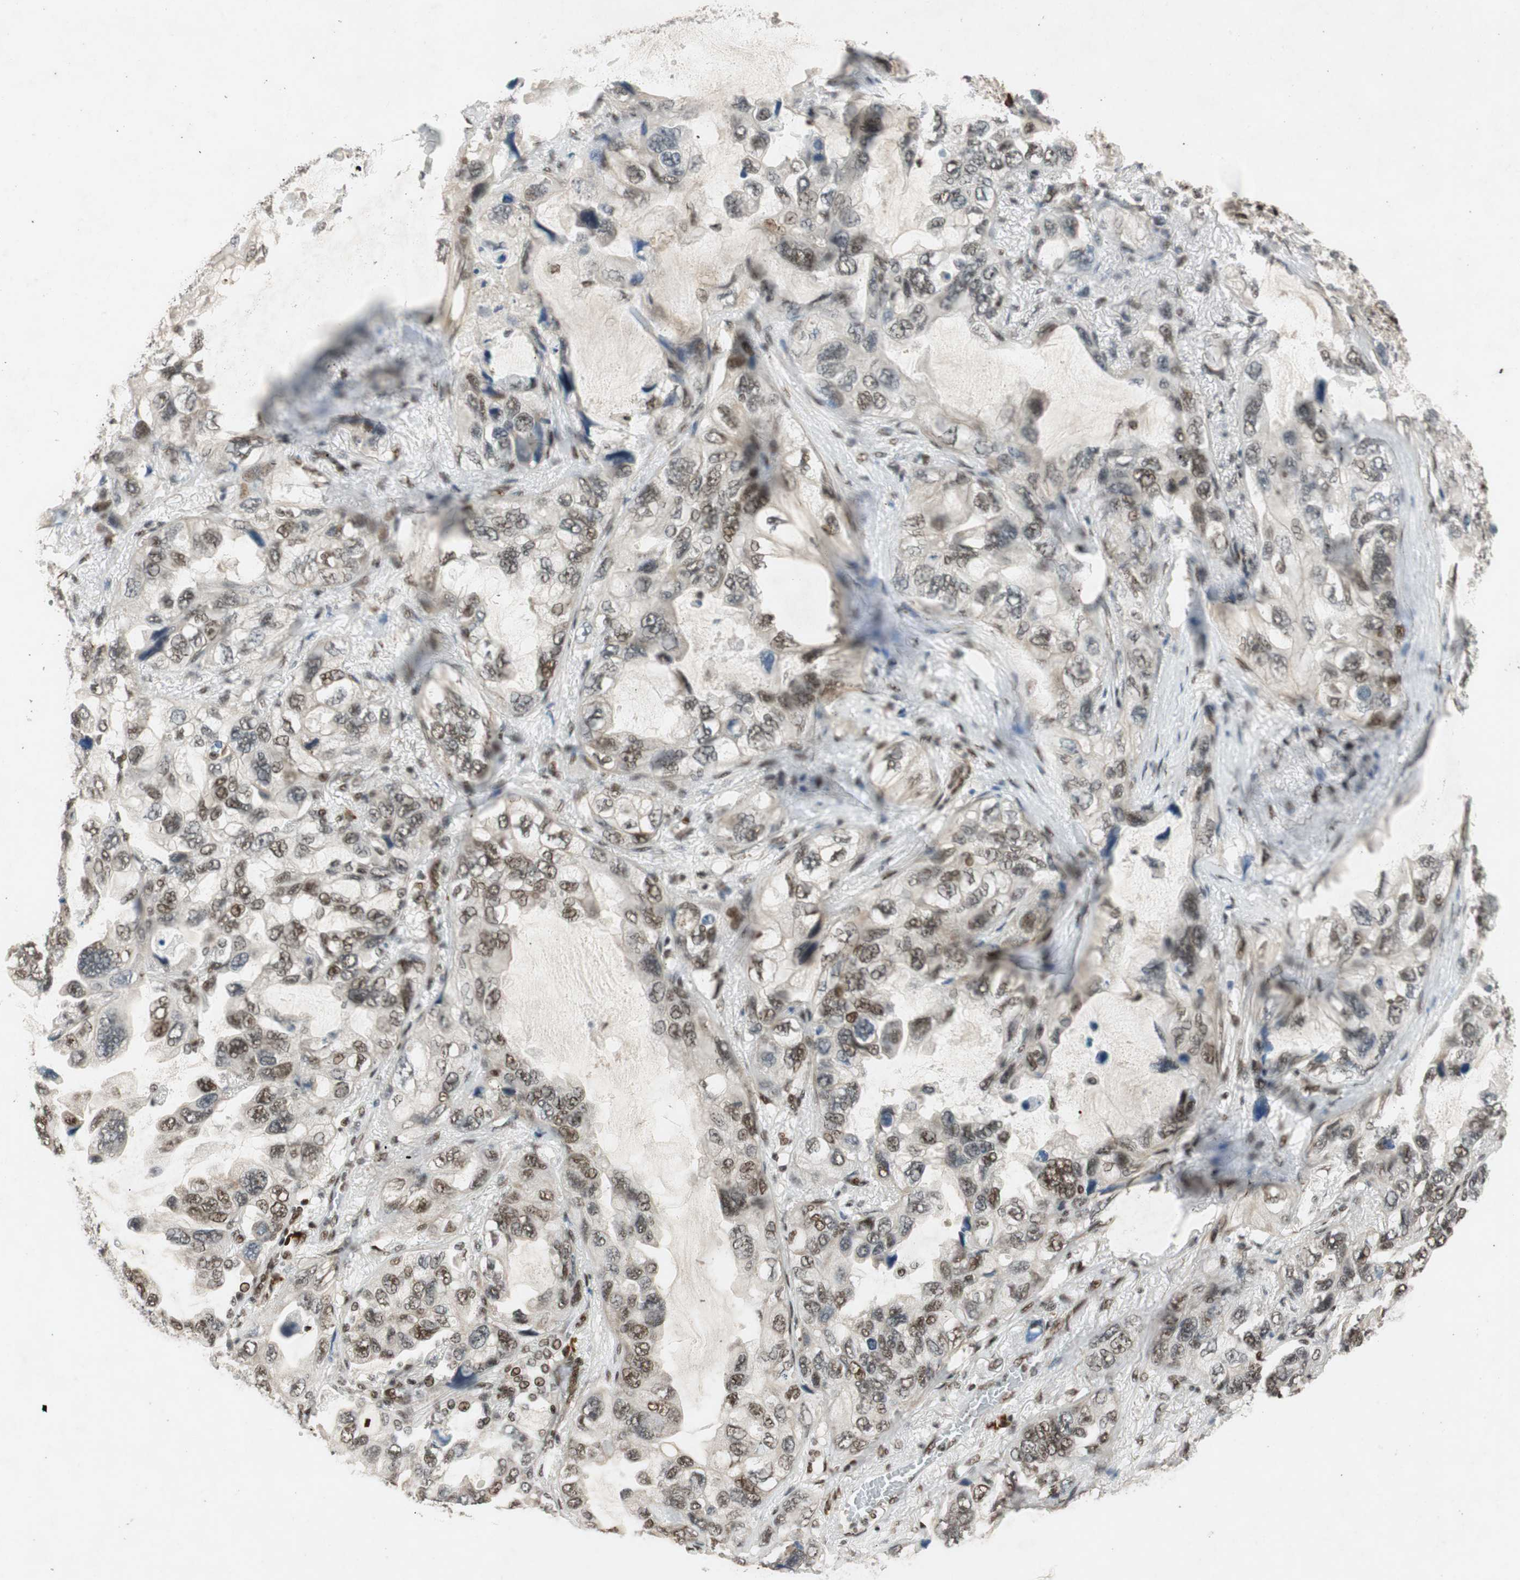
{"staining": {"intensity": "moderate", "quantity": ">75%", "location": "nuclear"}, "tissue": "lung cancer", "cell_type": "Tumor cells", "image_type": "cancer", "snomed": [{"axis": "morphology", "description": "Squamous cell carcinoma, NOS"}, {"axis": "topography", "description": "Lung"}], "caption": "Squamous cell carcinoma (lung) tissue reveals moderate nuclear positivity in approximately >75% of tumor cells, visualized by immunohistochemistry.", "gene": "NCBP3", "patient": {"sex": "female", "age": 73}}